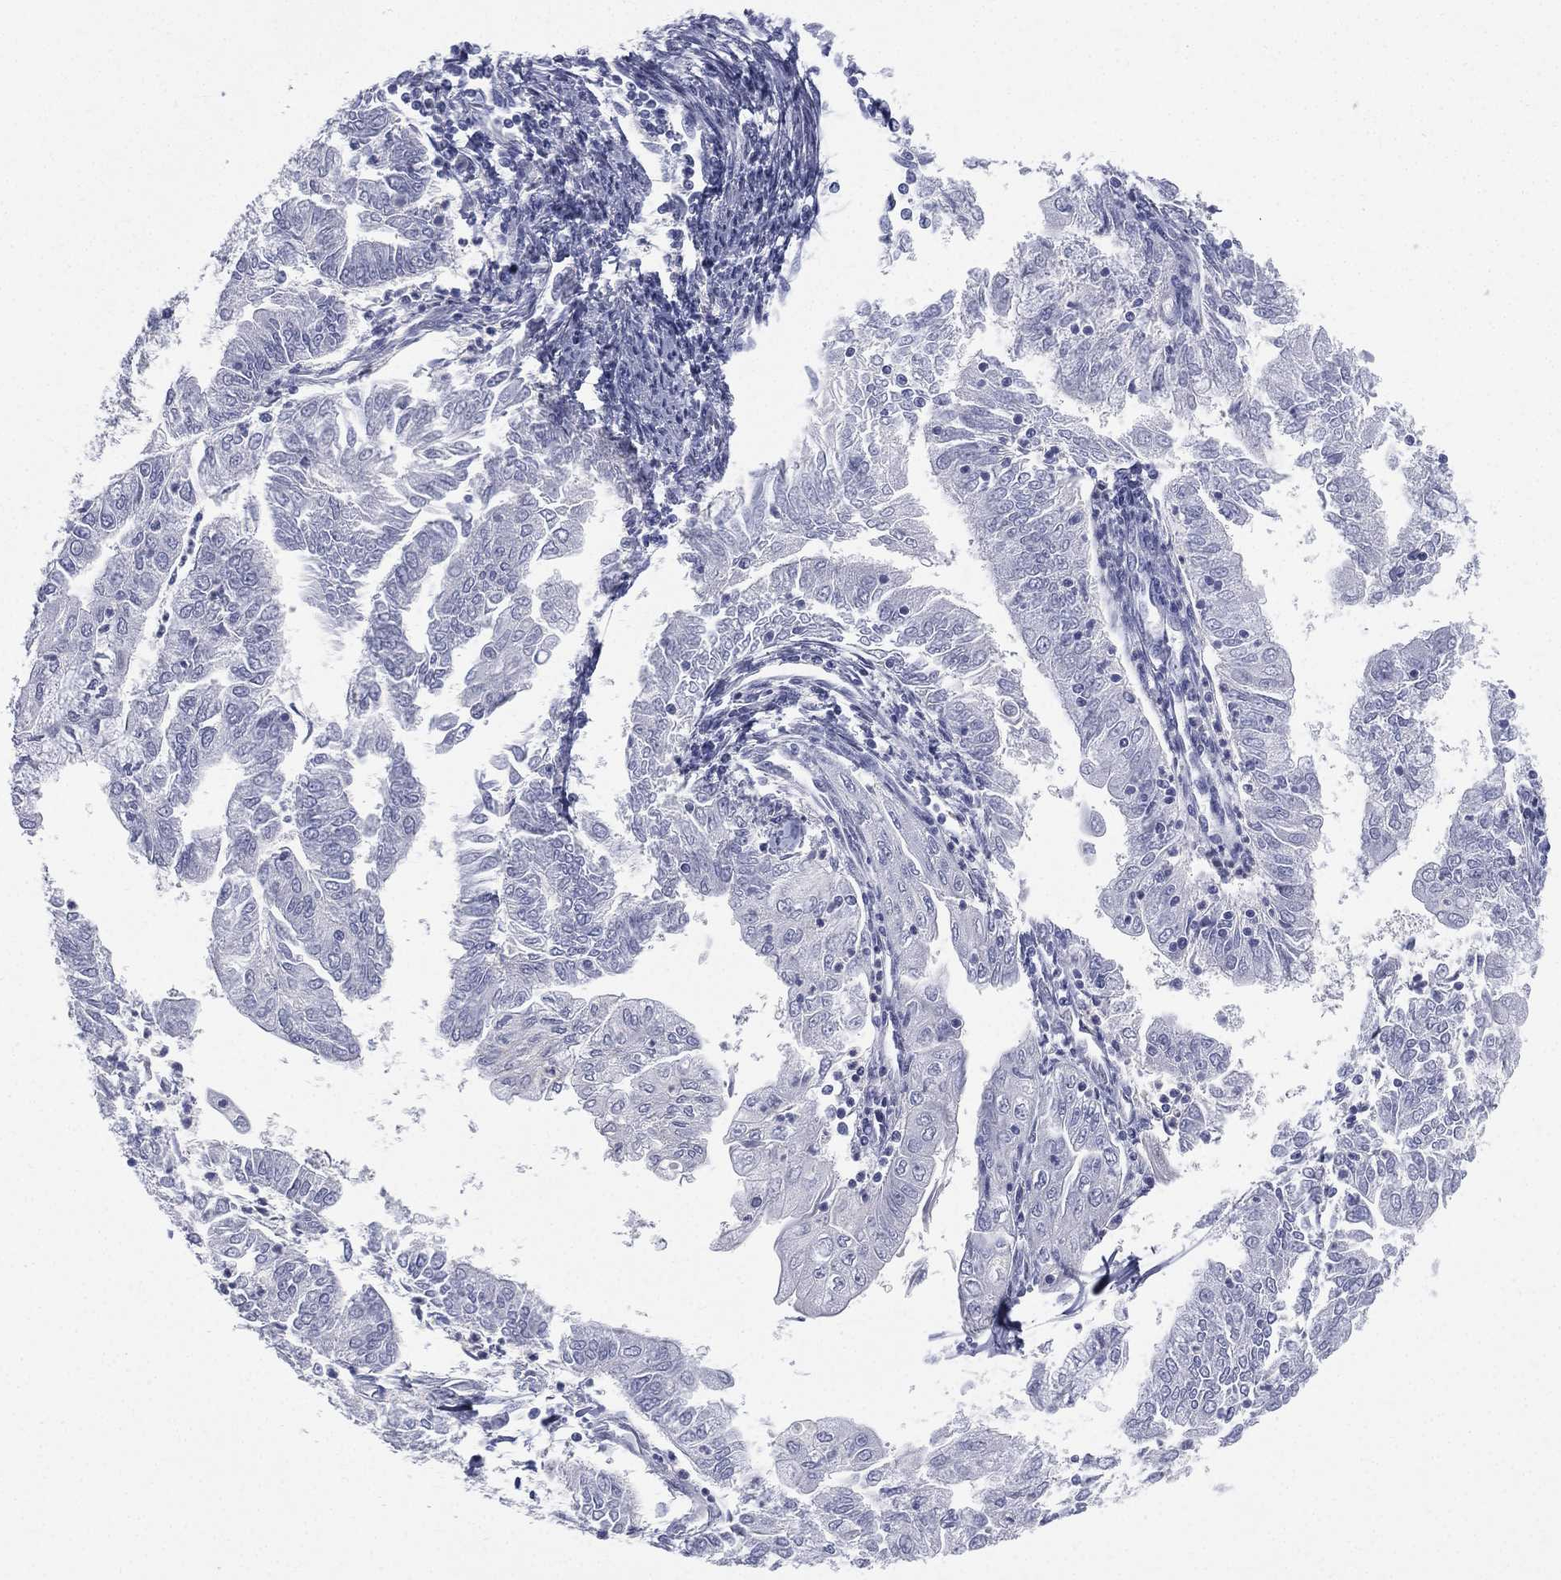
{"staining": {"intensity": "negative", "quantity": "none", "location": "none"}, "tissue": "endometrial cancer", "cell_type": "Tumor cells", "image_type": "cancer", "snomed": [{"axis": "morphology", "description": "Adenocarcinoma, NOS"}, {"axis": "topography", "description": "Endometrium"}], "caption": "Endometrial cancer (adenocarcinoma) was stained to show a protein in brown. There is no significant positivity in tumor cells.", "gene": "HP", "patient": {"sex": "female", "age": 56}}